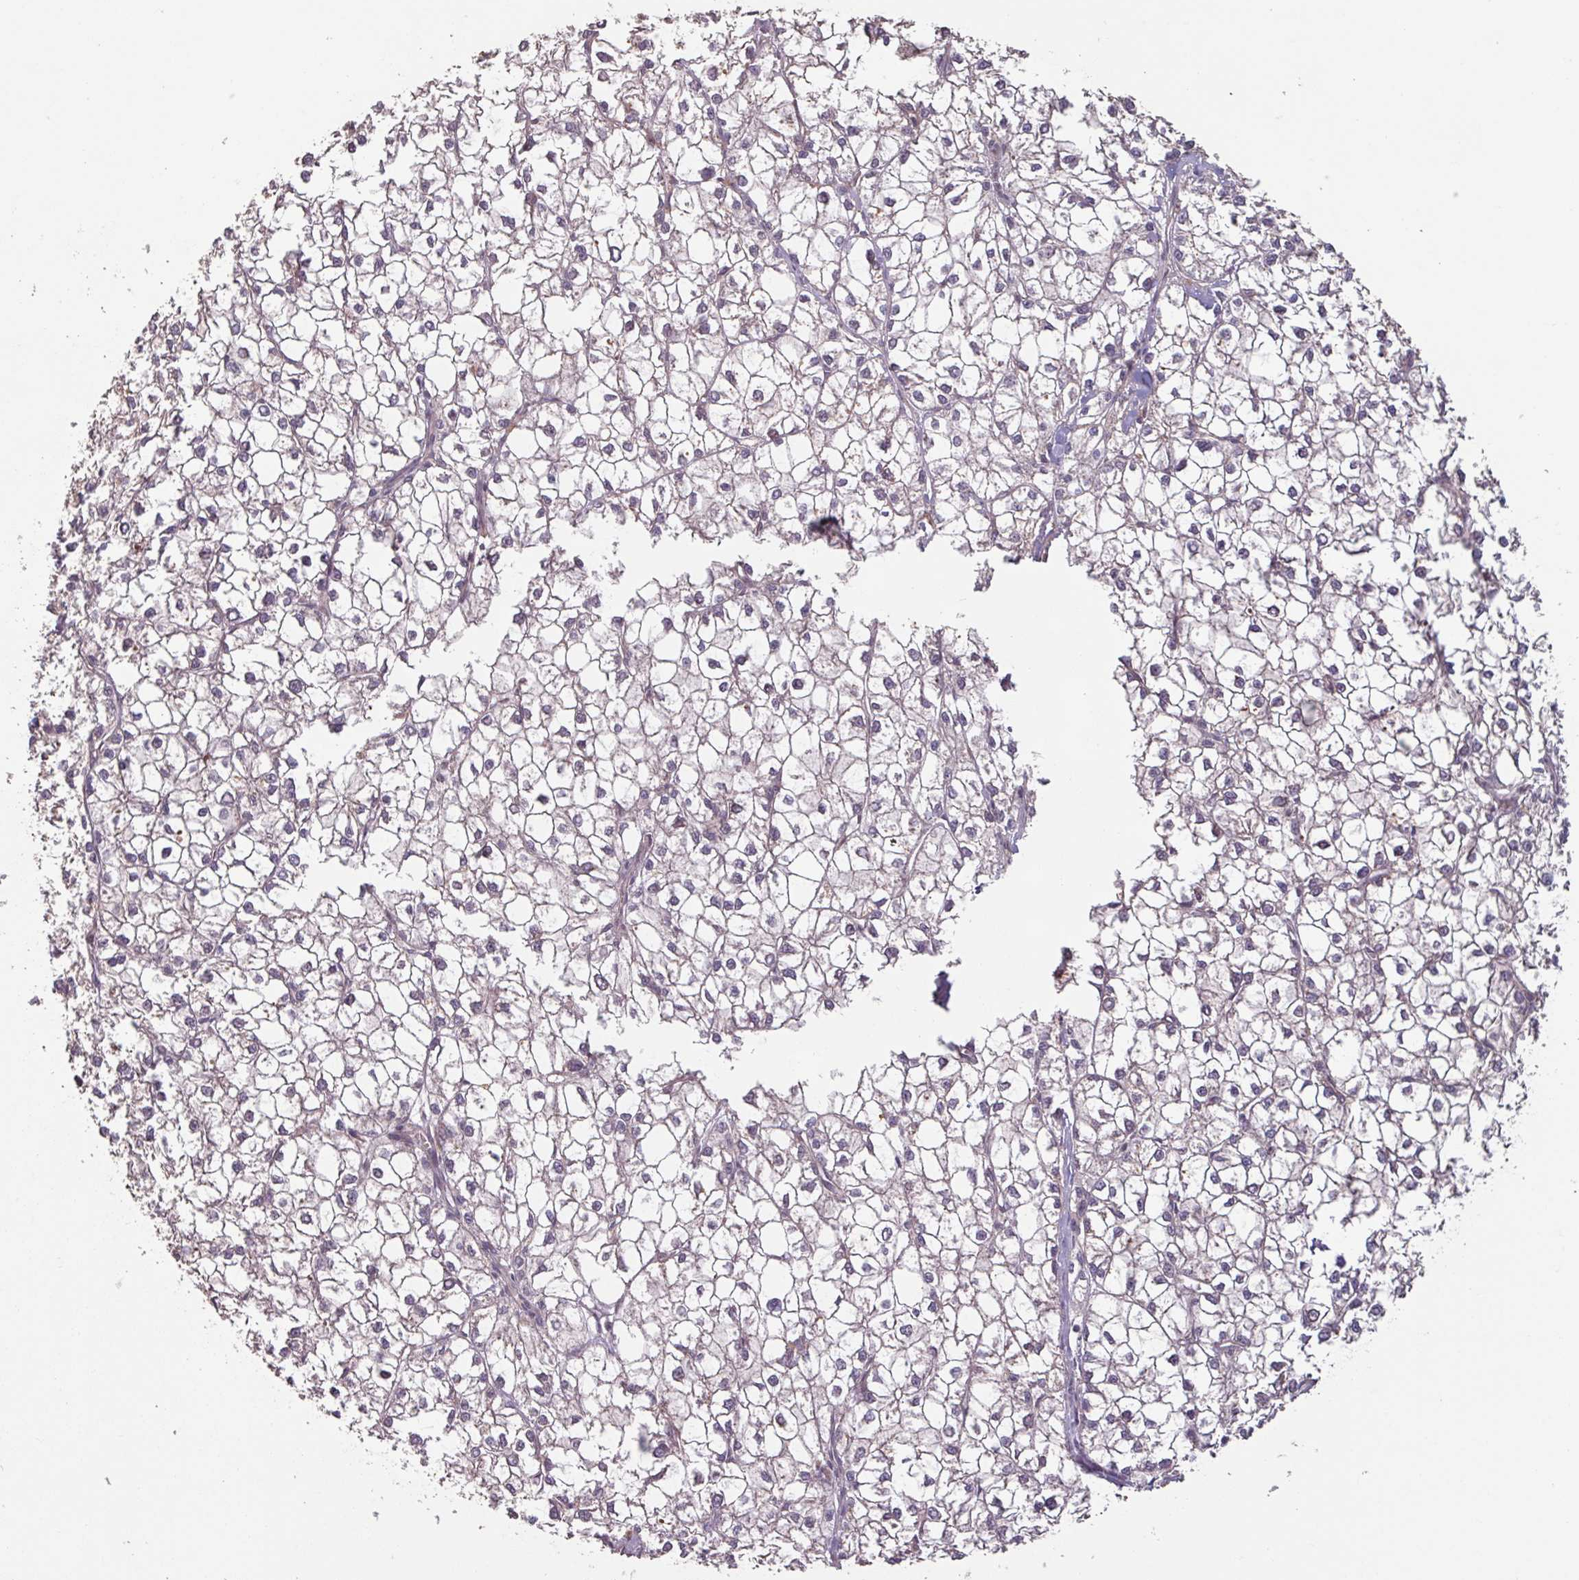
{"staining": {"intensity": "negative", "quantity": "none", "location": "none"}, "tissue": "liver cancer", "cell_type": "Tumor cells", "image_type": "cancer", "snomed": [{"axis": "morphology", "description": "Carcinoma, Hepatocellular, NOS"}, {"axis": "topography", "description": "Liver"}], "caption": "High magnification brightfield microscopy of liver hepatocellular carcinoma stained with DAB (brown) and counterstained with hematoxylin (blue): tumor cells show no significant positivity.", "gene": "TMEM88", "patient": {"sex": "female", "age": 43}}